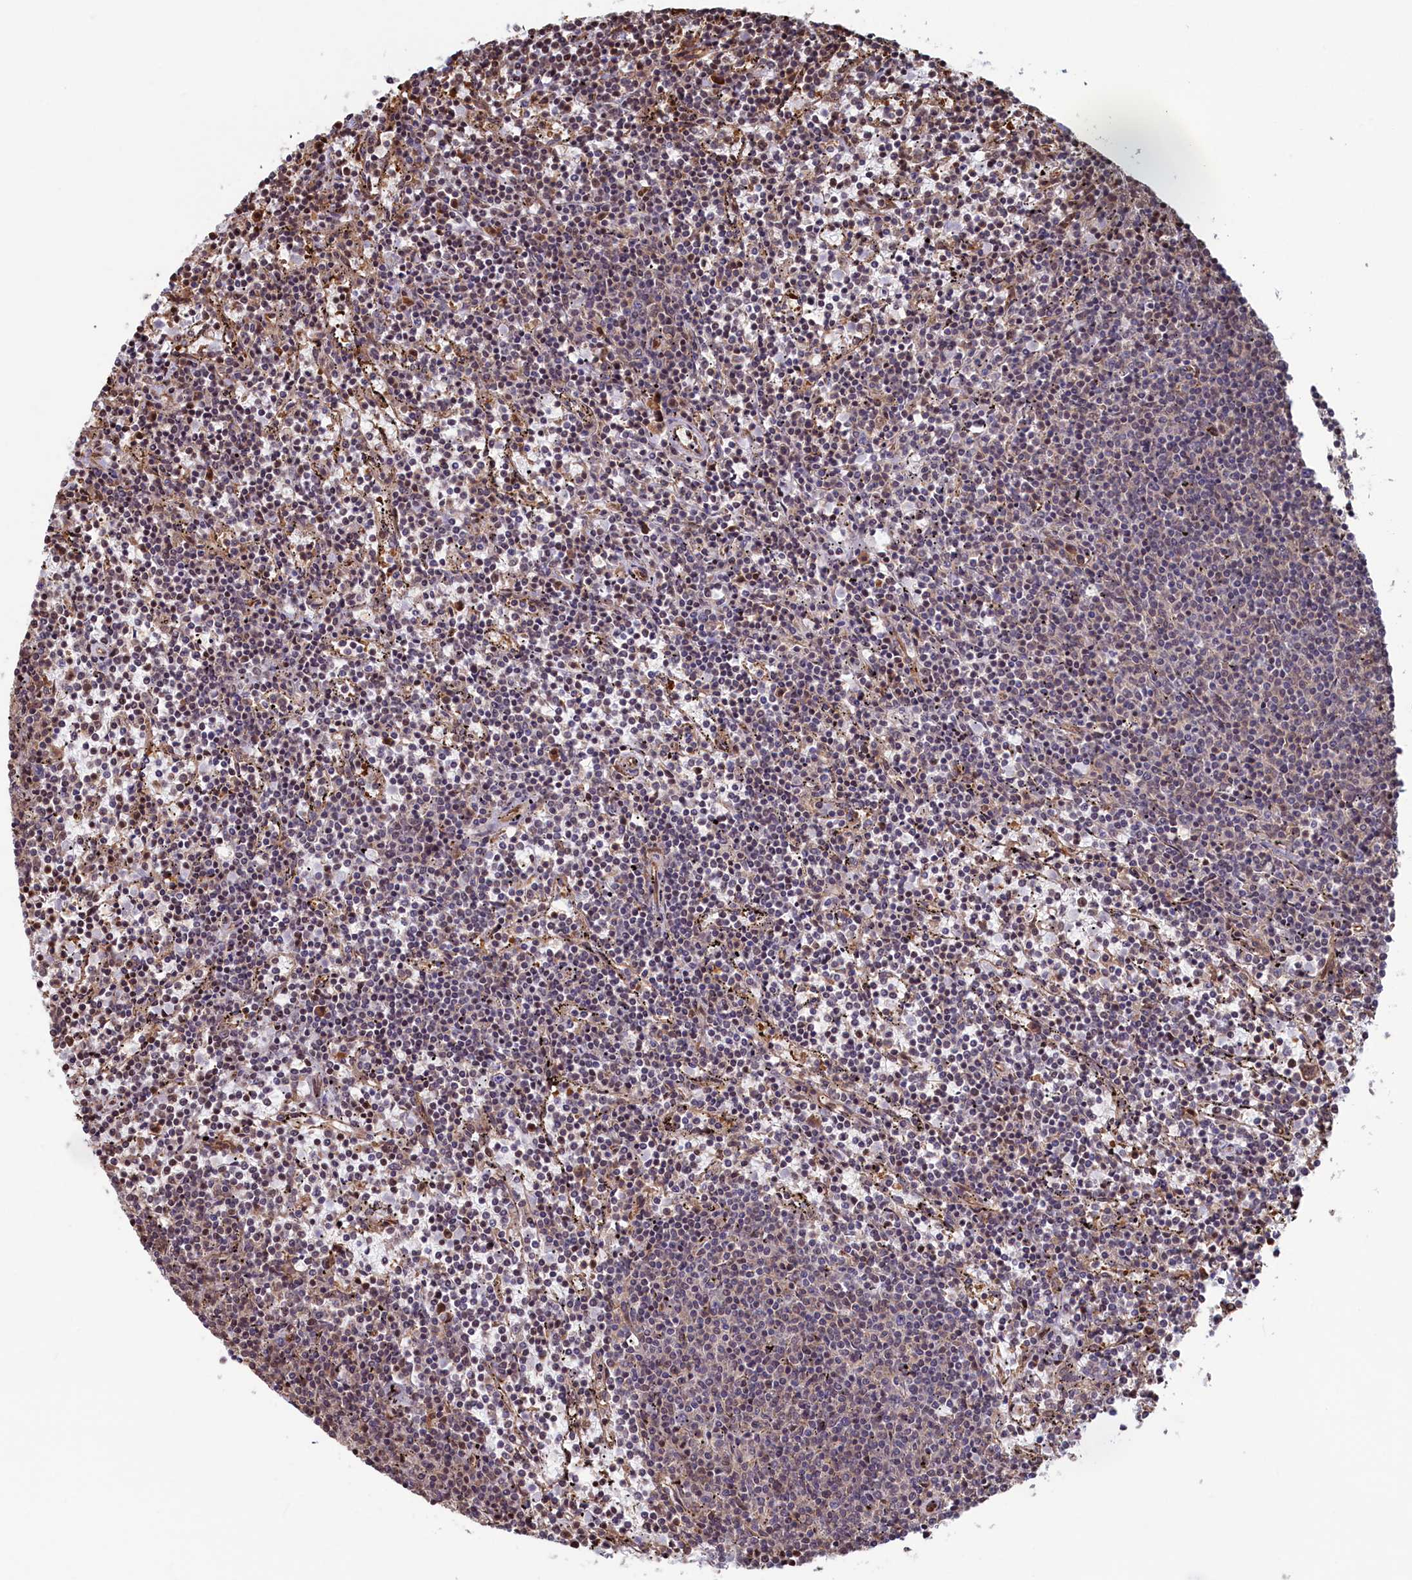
{"staining": {"intensity": "weak", "quantity": "<25%", "location": "cytoplasmic/membranous"}, "tissue": "lymphoma", "cell_type": "Tumor cells", "image_type": "cancer", "snomed": [{"axis": "morphology", "description": "Malignant lymphoma, non-Hodgkin's type, Low grade"}, {"axis": "topography", "description": "Spleen"}], "caption": "Human malignant lymphoma, non-Hodgkin's type (low-grade) stained for a protein using IHC reveals no staining in tumor cells.", "gene": "RILPL1", "patient": {"sex": "female", "age": 50}}